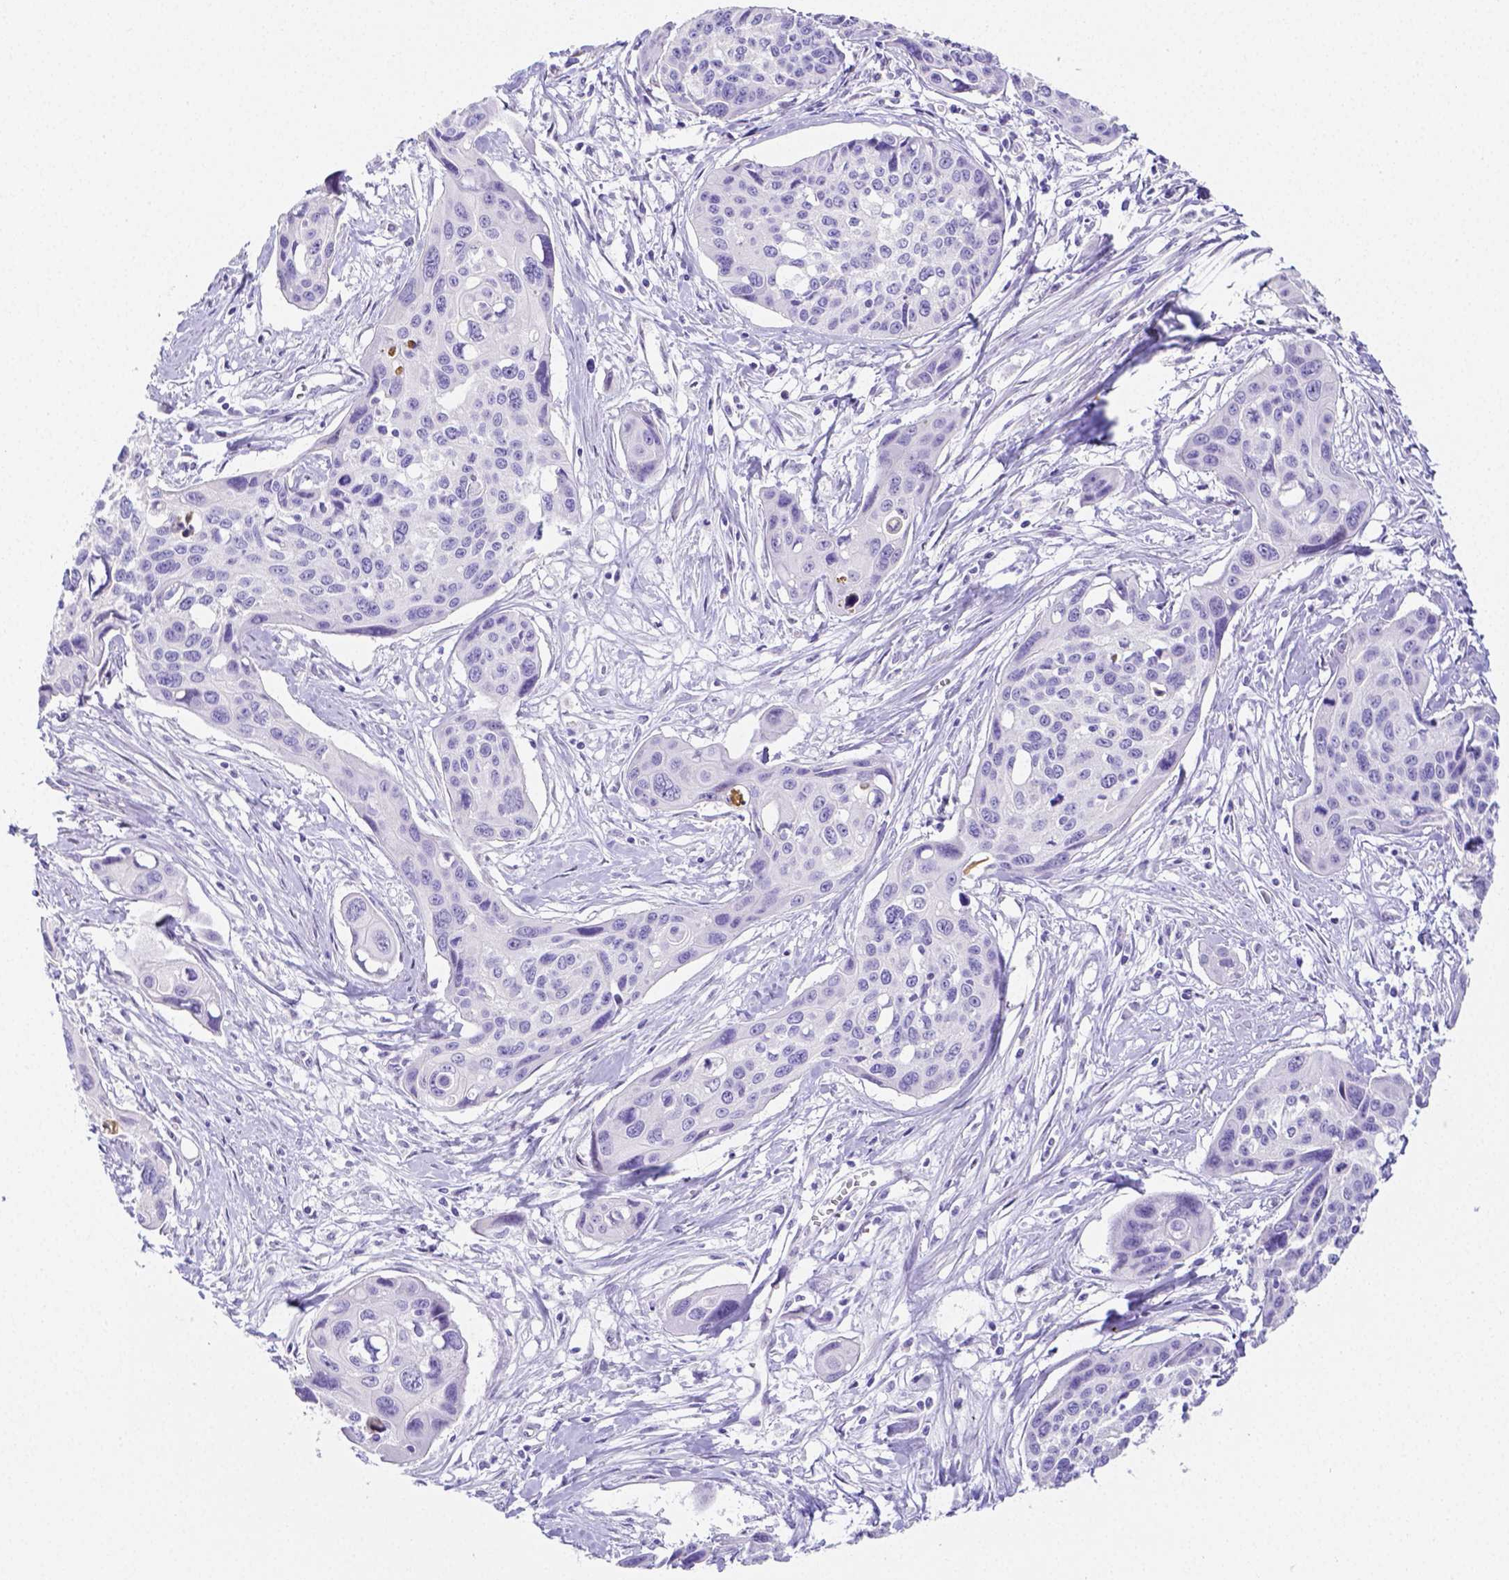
{"staining": {"intensity": "negative", "quantity": "none", "location": "none"}, "tissue": "cervical cancer", "cell_type": "Tumor cells", "image_type": "cancer", "snomed": [{"axis": "morphology", "description": "Squamous cell carcinoma, NOS"}, {"axis": "topography", "description": "Cervix"}], "caption": "IHC micrograph of human cervical squamous cell carcinoma stained for a protein (brown), which exhibits no positivity in tumor cells.", "gene": "ARHGAP36", "patient": {"sex": "female", "age": 31}}